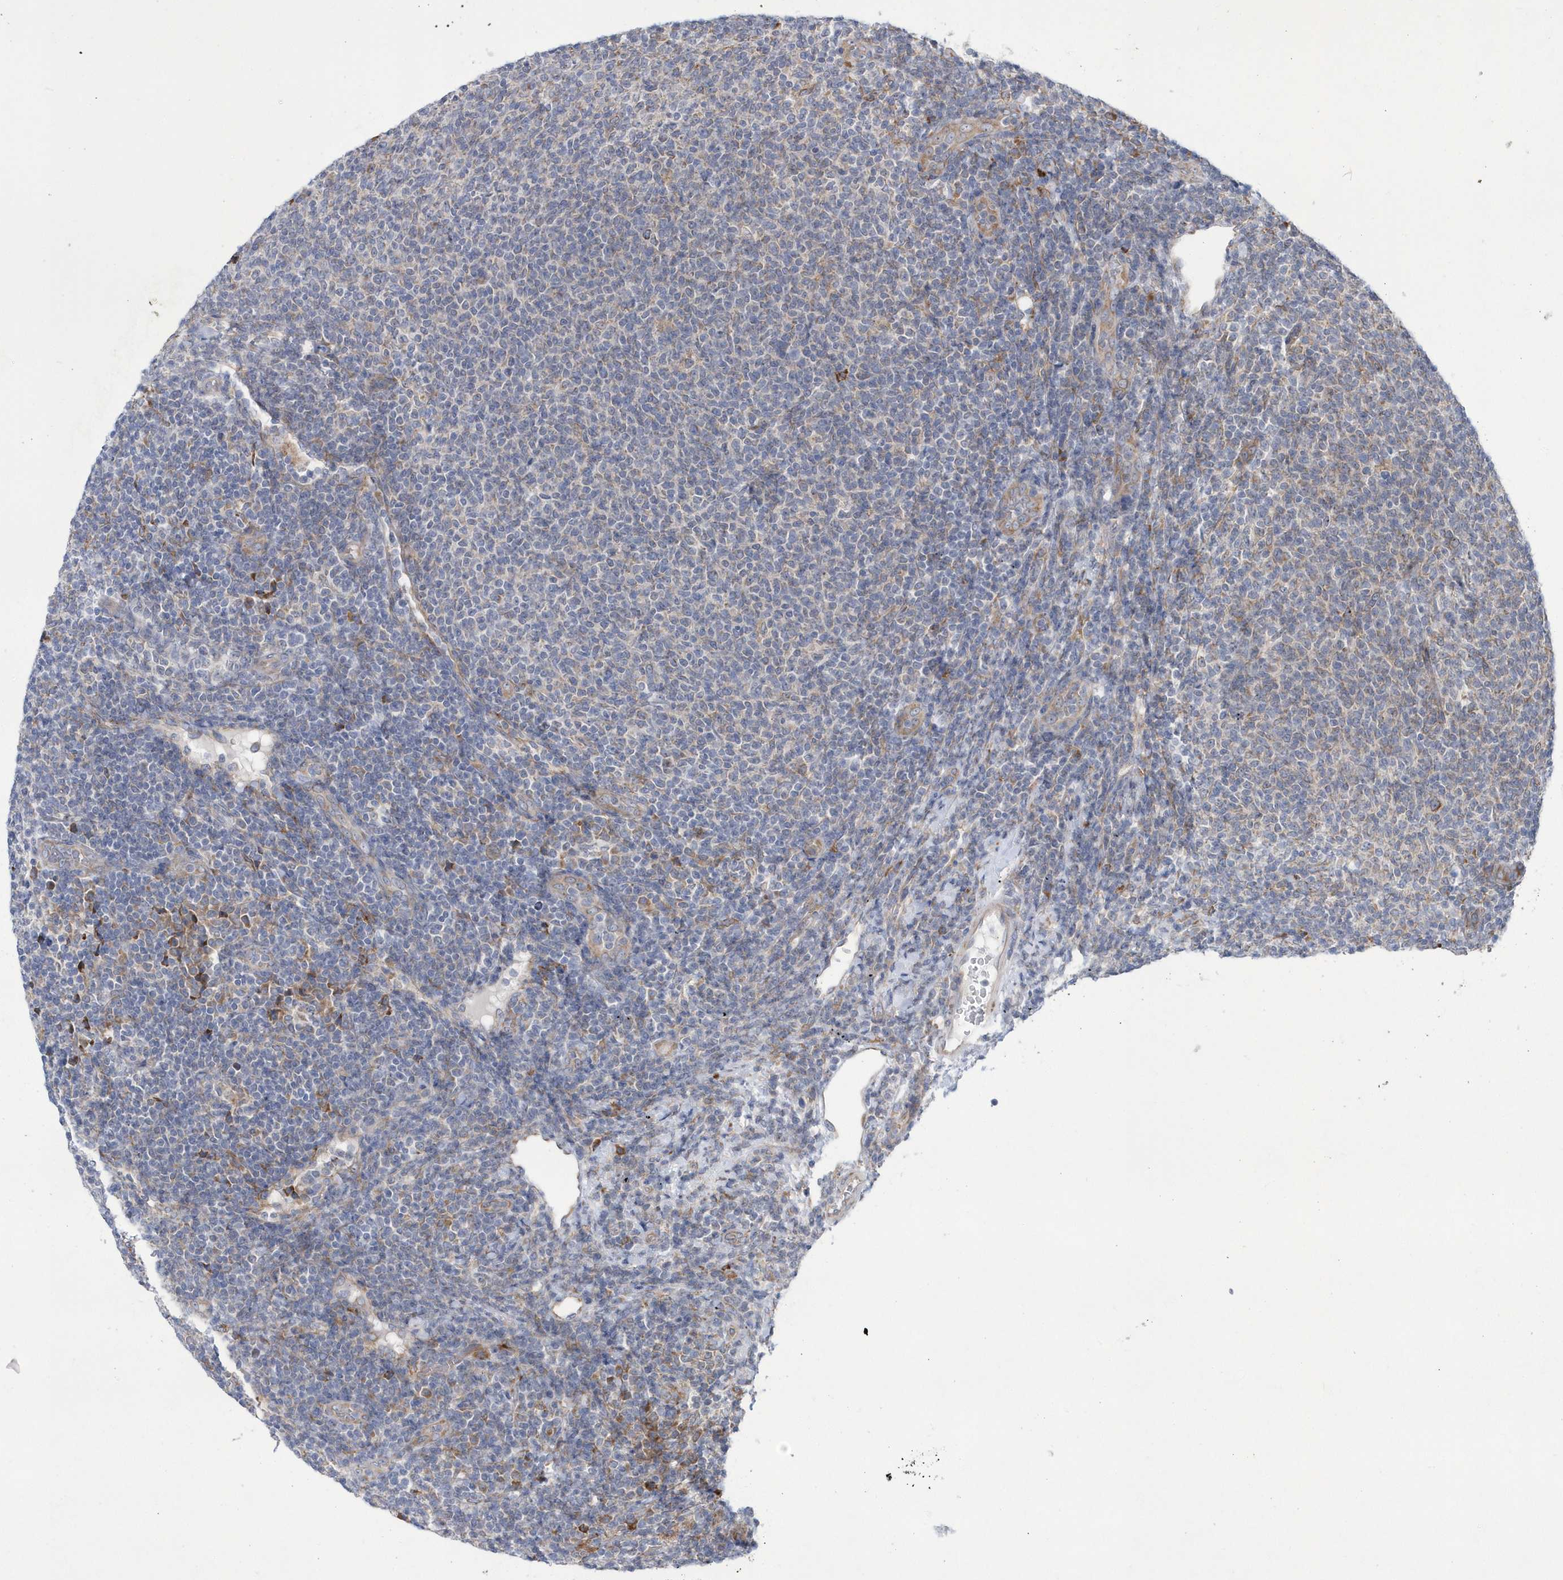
{"staining": {"intensity": "negative", "quantity": "none", "location": "none"}, "tissue": "lymphoma", "cell_type": "Tumor cells", "image_type": "cancer", "snomed": [{"axis": "morphology", "description": "Malignant lymphoma, non-Hodgkin's type, Low grade"}, {"axis": "topography", "description": "Lymph node"}], "caption": "IHC image of neoplastic tissue: lymphoma stained with DAB shows no significant protein expression in tumor cells.", "gene": "MED31", "patient": {"sex": "male", "age": 66}}